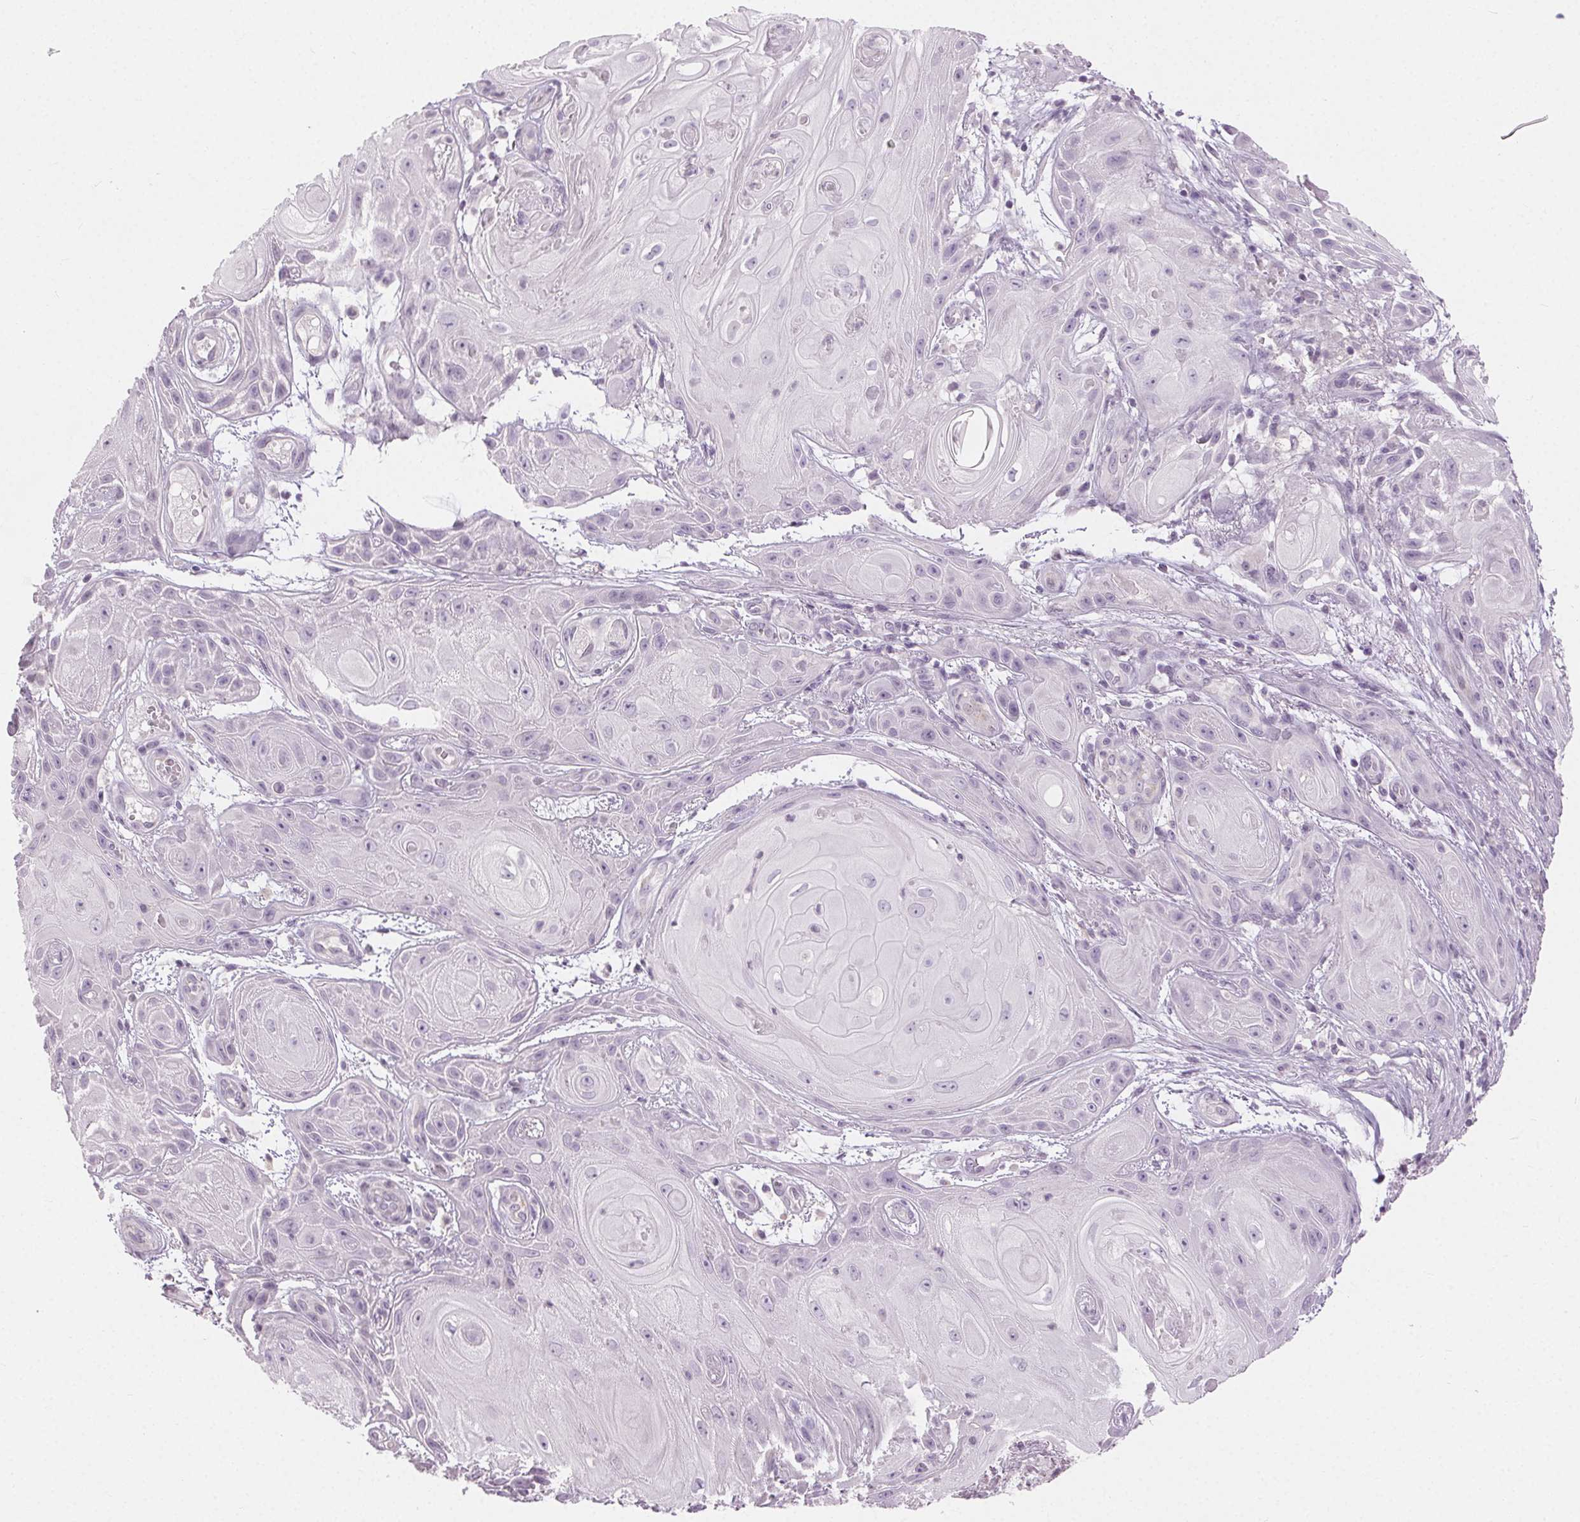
{"staining": {"intensity": "negative", "quantity": "none", "location": "none"}, "tissue": "skin cancer", "cell_type": "Tumor cells", "image_type": "cancer", "snomed": [{"axis": "morphology", "description": "Squamous cell carcinoma, NOS"}, {"axis": "topography", "description": "Skin"}], "caption": "Micrograph shows no protein staining in tumor cells of skin cancer tissue.", "gene": "CLTRN", "patient": {"sex": "male", "age": 62}}